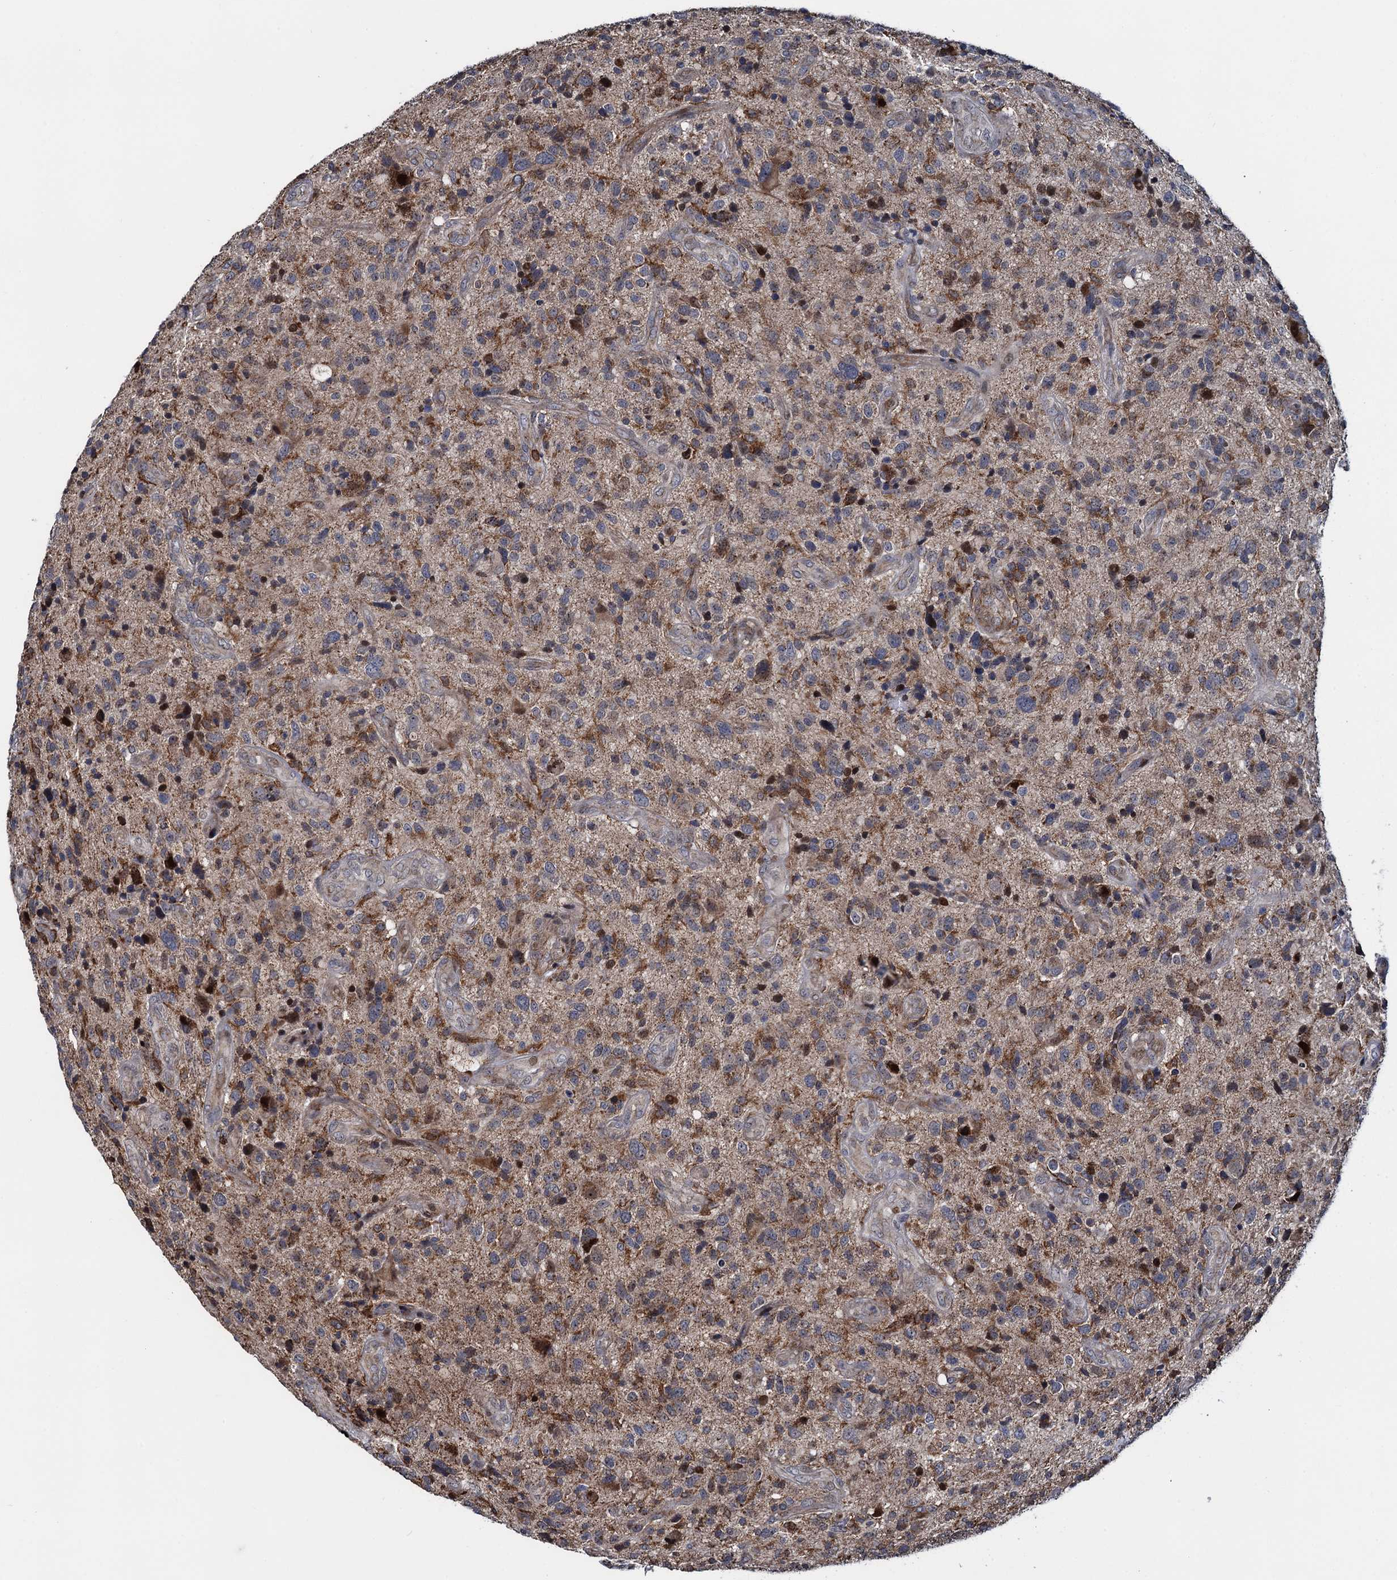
{"staining": {"intensity": "moderate", "quantity": "25%-75%", "location": "cytoplasmic/membranous"}, "tissue": "glioma", "cell_type": "Tumor cells", "image_type": "cancer", "snomed": [{"axis": "morphology", "description": "Glioma, malignant, High grade"}, {"axis": "topography", "description": "Brain"}], "caption": "DAB (3,3'-diaminobenzidine) immunohistochemical staining of human glioma demonstrates moderate cytoplasmic/membranous protein positivity in approximately 25%-75% of tumor cells.", "gene": "CCDC102A", "patient": {"sex": "male", "age": 47}}